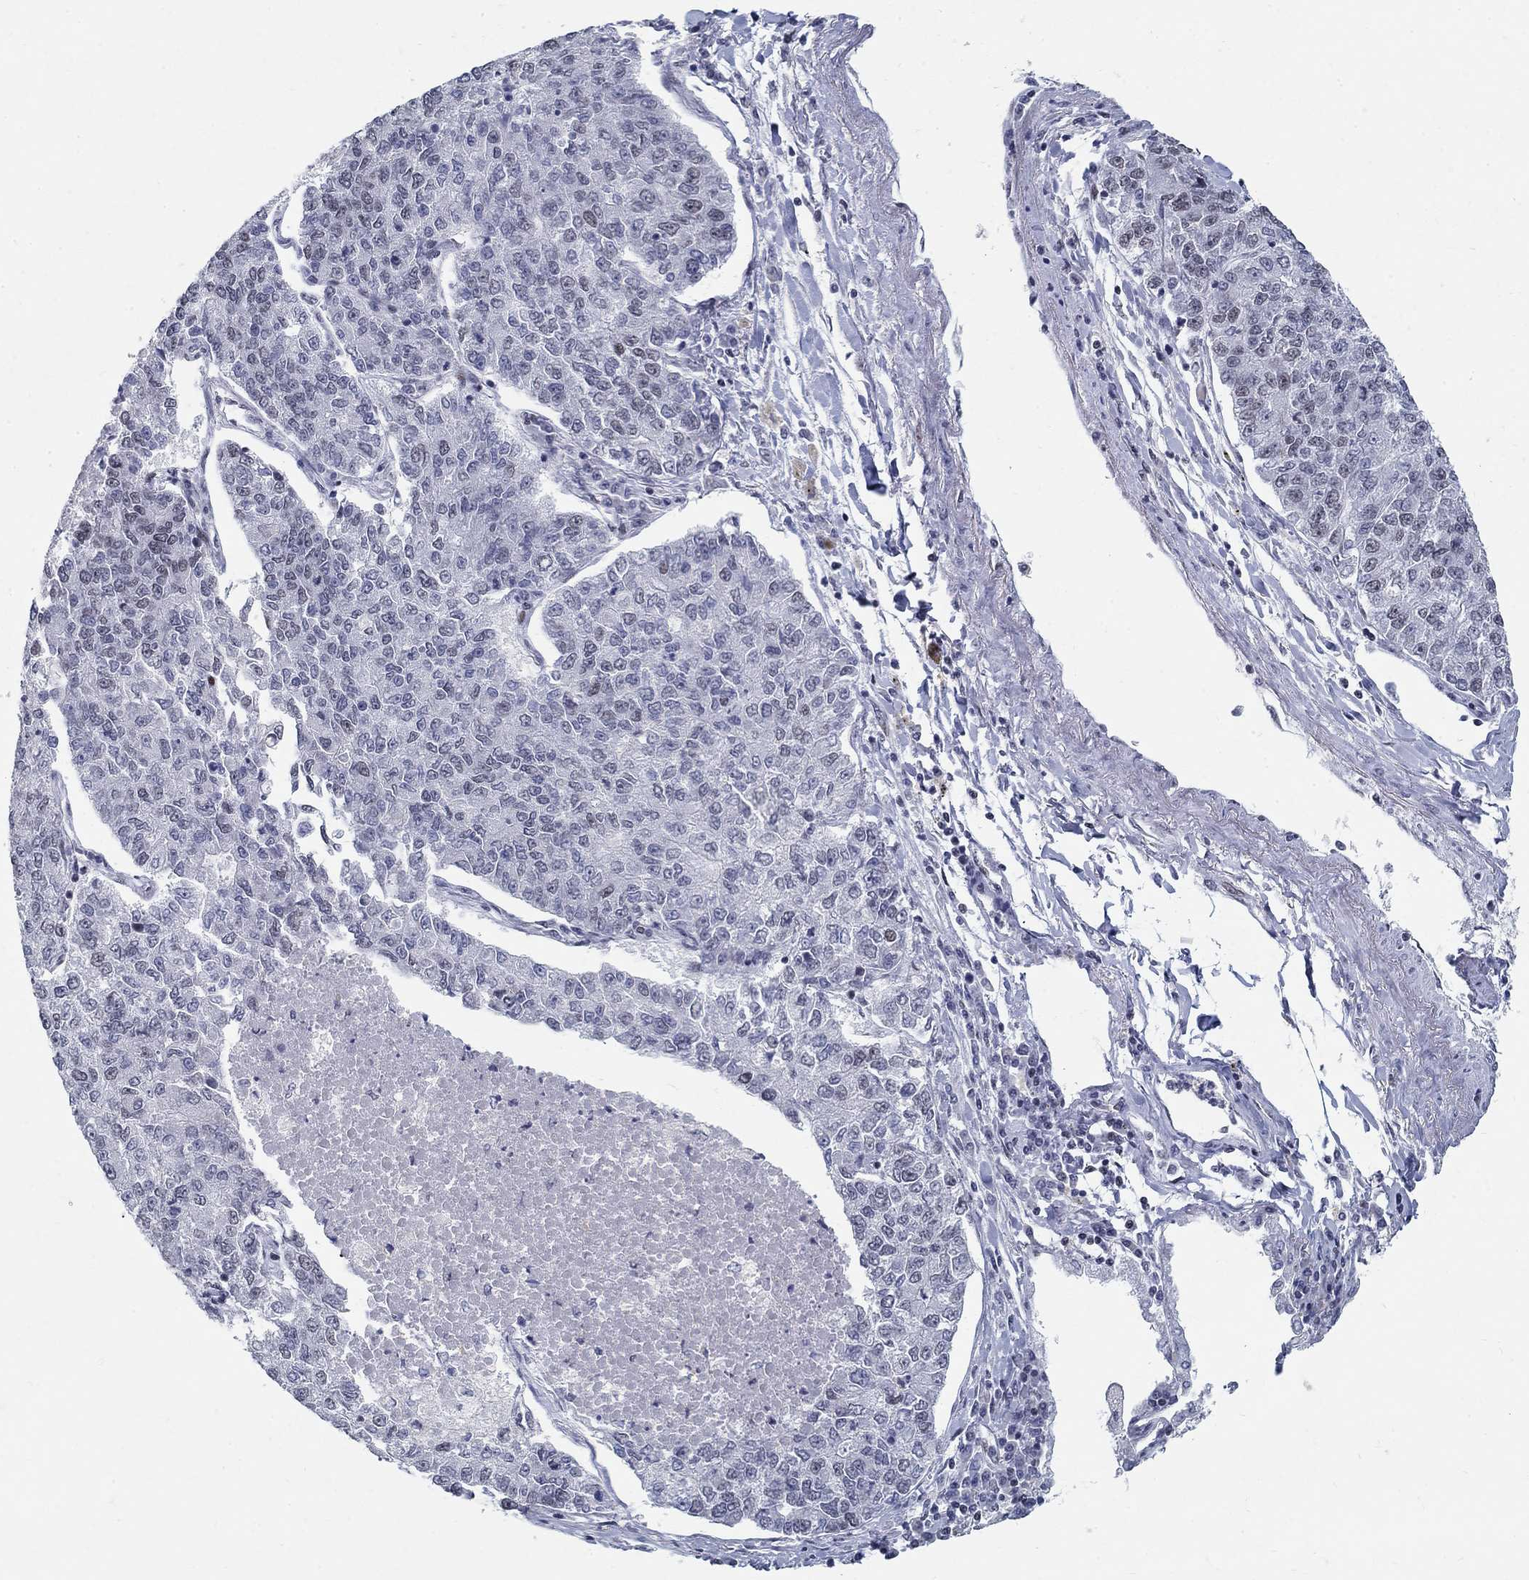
{"staining": {"intensity": "negative", "quantity": "none", "location": "none"}, "tissue": "lung cancer", "cell_type": "Tumor cells", "image_type": "cancer", "snomed": [{"axis": "morphology", "description": "Adenocarcinoma, NOS"}, {"axis": "topography", "description": "Lung"}], "caption": "High power microscopy histopathology image of an immunohistochemistry histopathology image of lung cancer (adenocarcinoma), revealing no significant expression in tumor cells. The staining was performed using DAB (3,3'-diaminobenzidine) to visualize the protein expression in brown, while the nuclei were stained in blue with hematoxylin (Magnification: 20x).", "gene": "BHLHE22", "patient": {"sex": "male", "age": 49}}